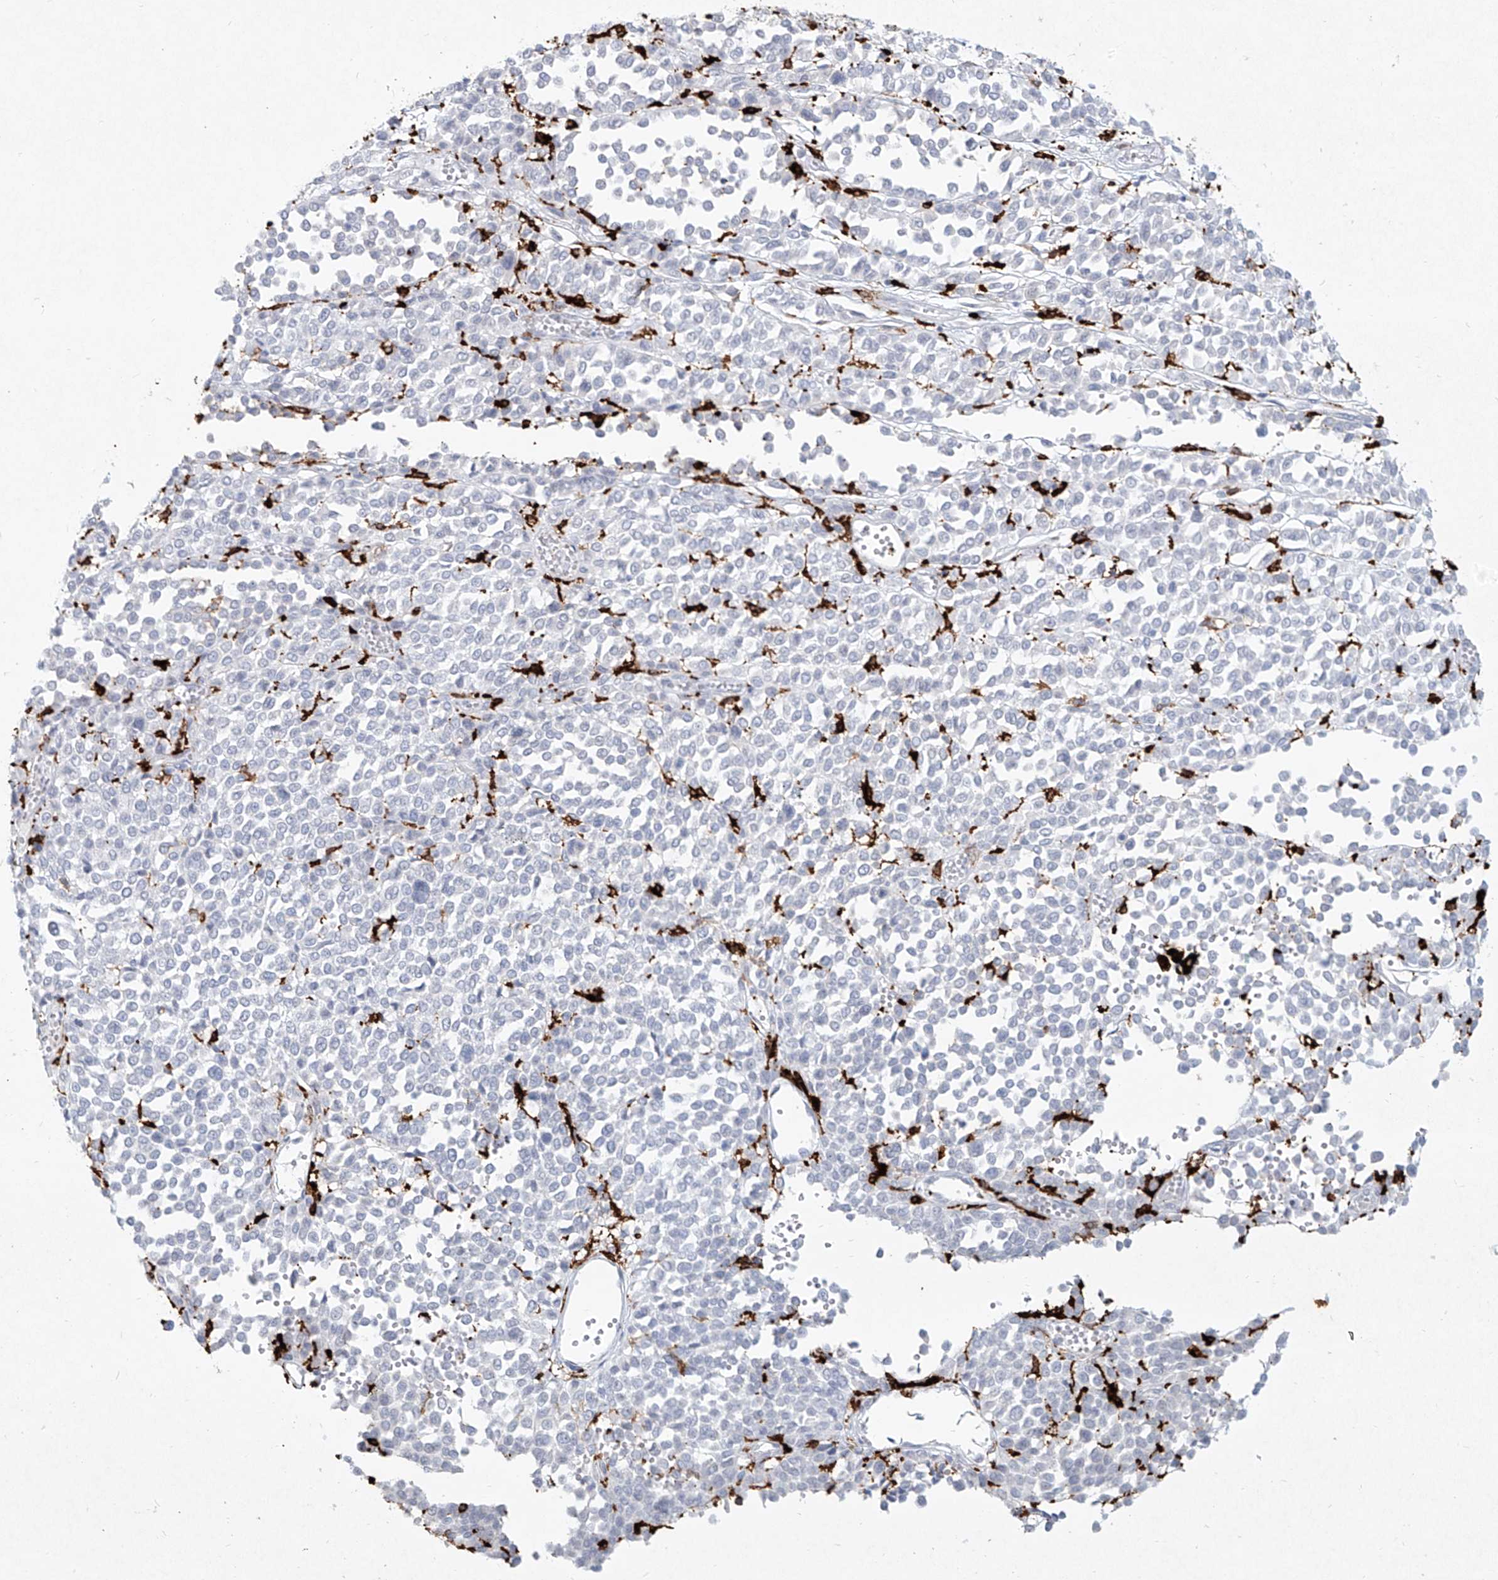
{"staining": {"intensity": "negative", "quantity": "none", "location": "none"}, "tissue": "melanoma", "cell_type": "Tumor cells", "image_type": "cancer", "snomed": [{"axis": "morphology", "description": "Malignant melanoma, Metastatic site"}, {"axis": "topography", "description": "Pancreas"}], "caption": "Histopathology image shows no significant protein expression in tumor cells of melanoma. The staining was performed using DAB to visualize the protein expression in brown, while the nuclei were stained in blue with hematoxylin (Magnification: 20x).", "gene": "CD209", "patient": {"sex": "female", "age": 30}}